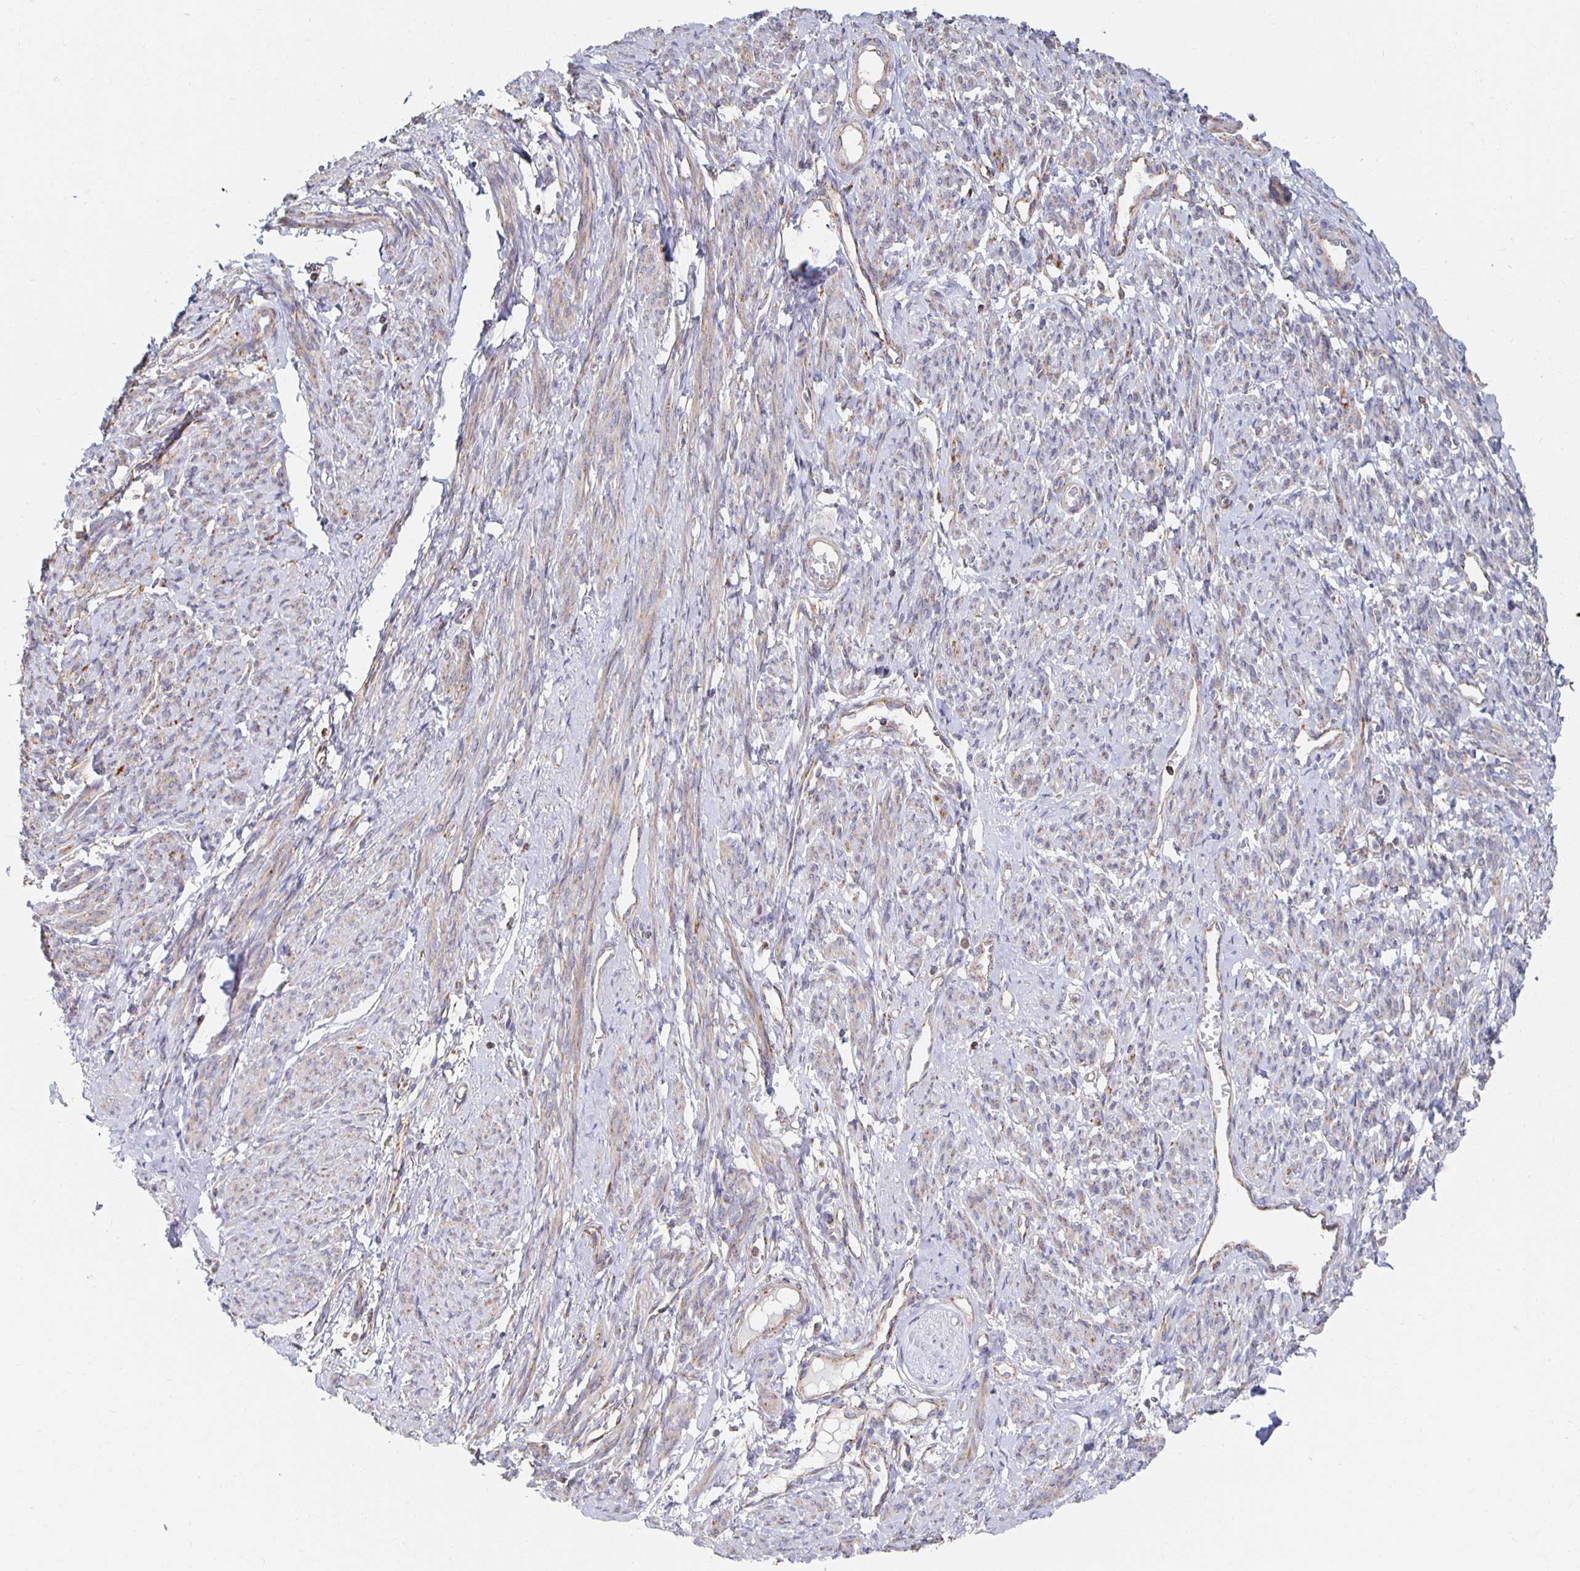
{"staining": {"intensity": "weak", "quantity": "<25%", "location": "cytoplasmic/membranous"}, "tissue": "smooth muscle", "cell_type": "Smooth muscle cells", "image_type": "normal", "snomed": [{"axis": "morphology", "description": "Normal tissue, NOS"}, {"axis": "topography", "description": "Smooth muscle"}], "caption": "Smooth muscle stained for a protein using IHC reveals no positivity smooth muscle cells.", "gene": "NKX2", "patient": {"sex": "female", "age": 65}}